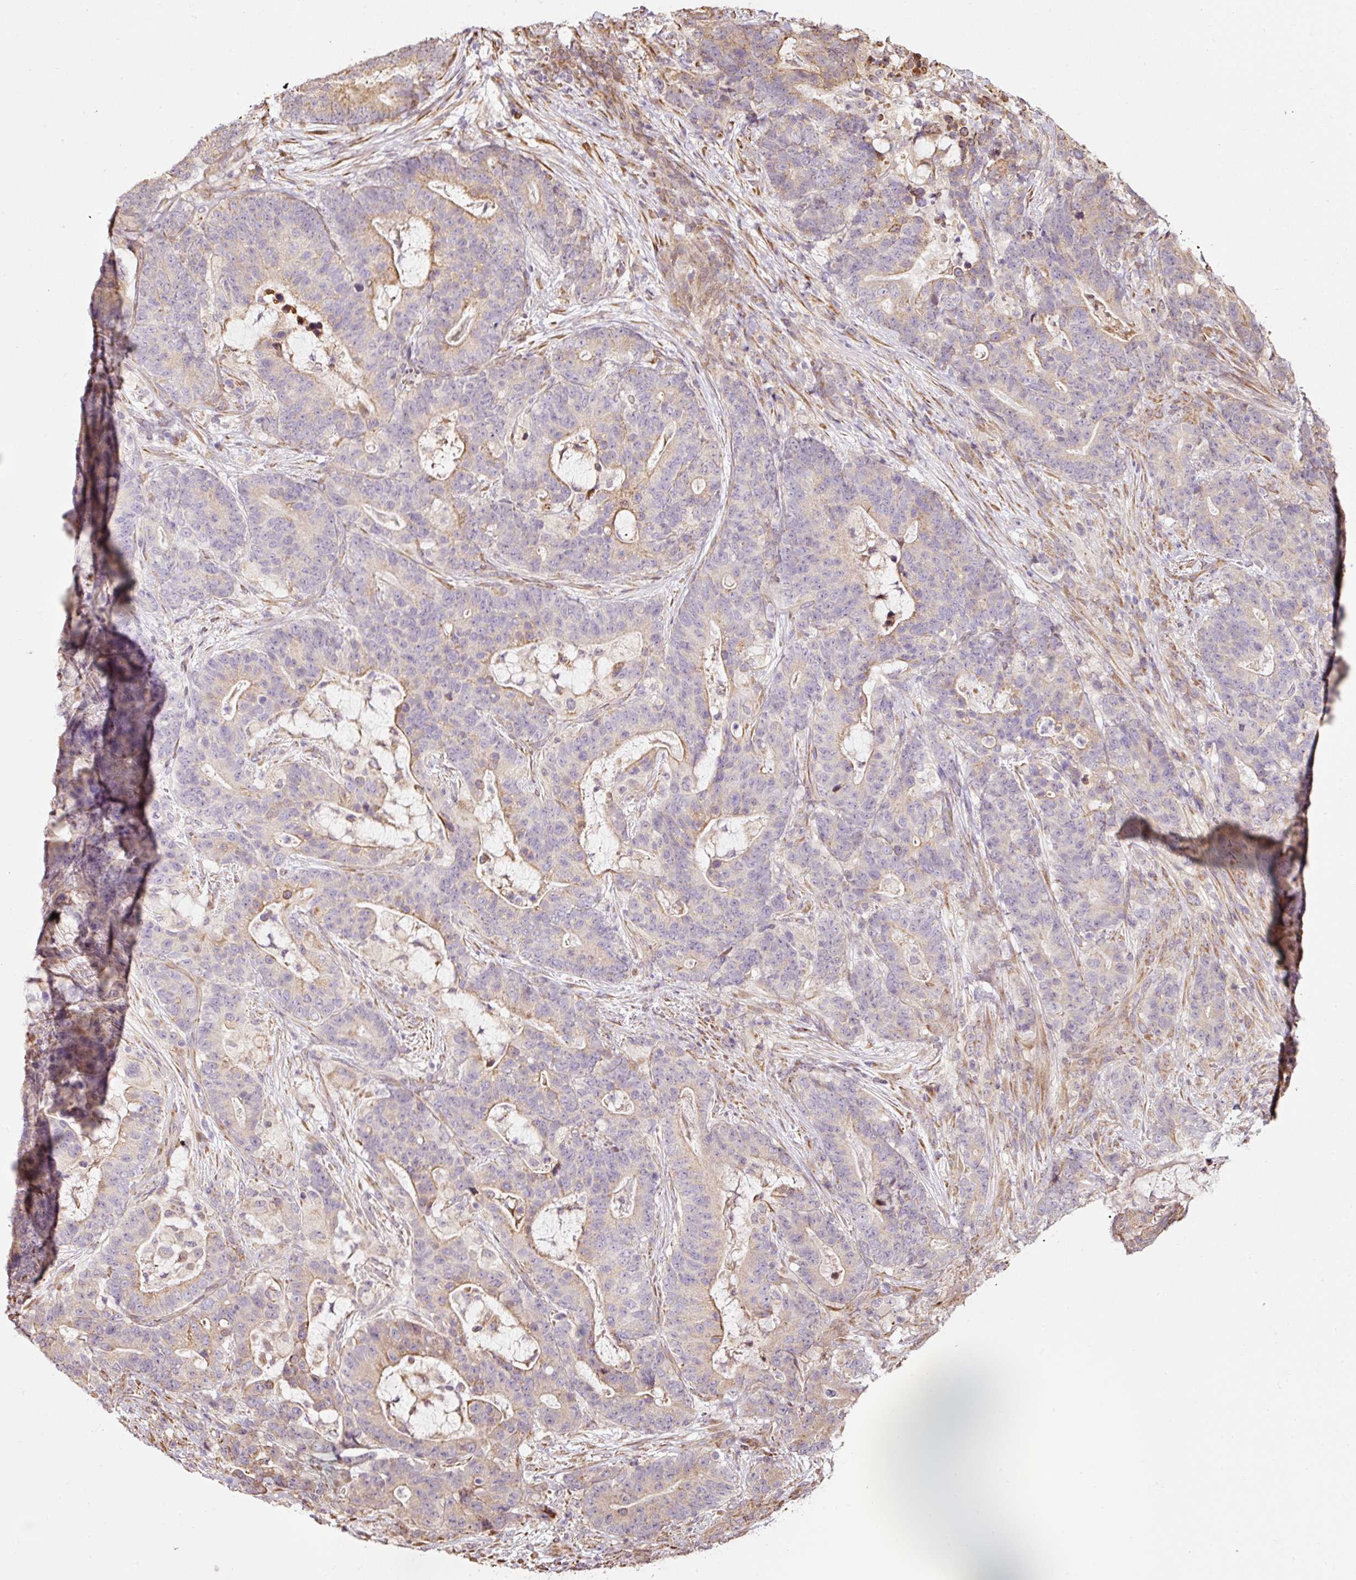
{"staining": {"intensity": "weak", "quantity": "<25%", "location": "cytoplasmic/membranous"}, "tissue": "stomach cancer", "cell_type": "Tumor cells", "image_type": "cancer", "snomed": [{"axis": "morphology", "description": "Normal tissue, NOS"}, {"axis": "morphology", "description": "Adenocarcinoma, NOS"}, {"axis": "topography", "description": "Stomach"}], "caption": "Immunohistochemistry of adenocarcinoma (stomach) demonstrates no staining in tumor cells.", "gene": "ETF1", "patient": {"sex": "female", "age": 64}}